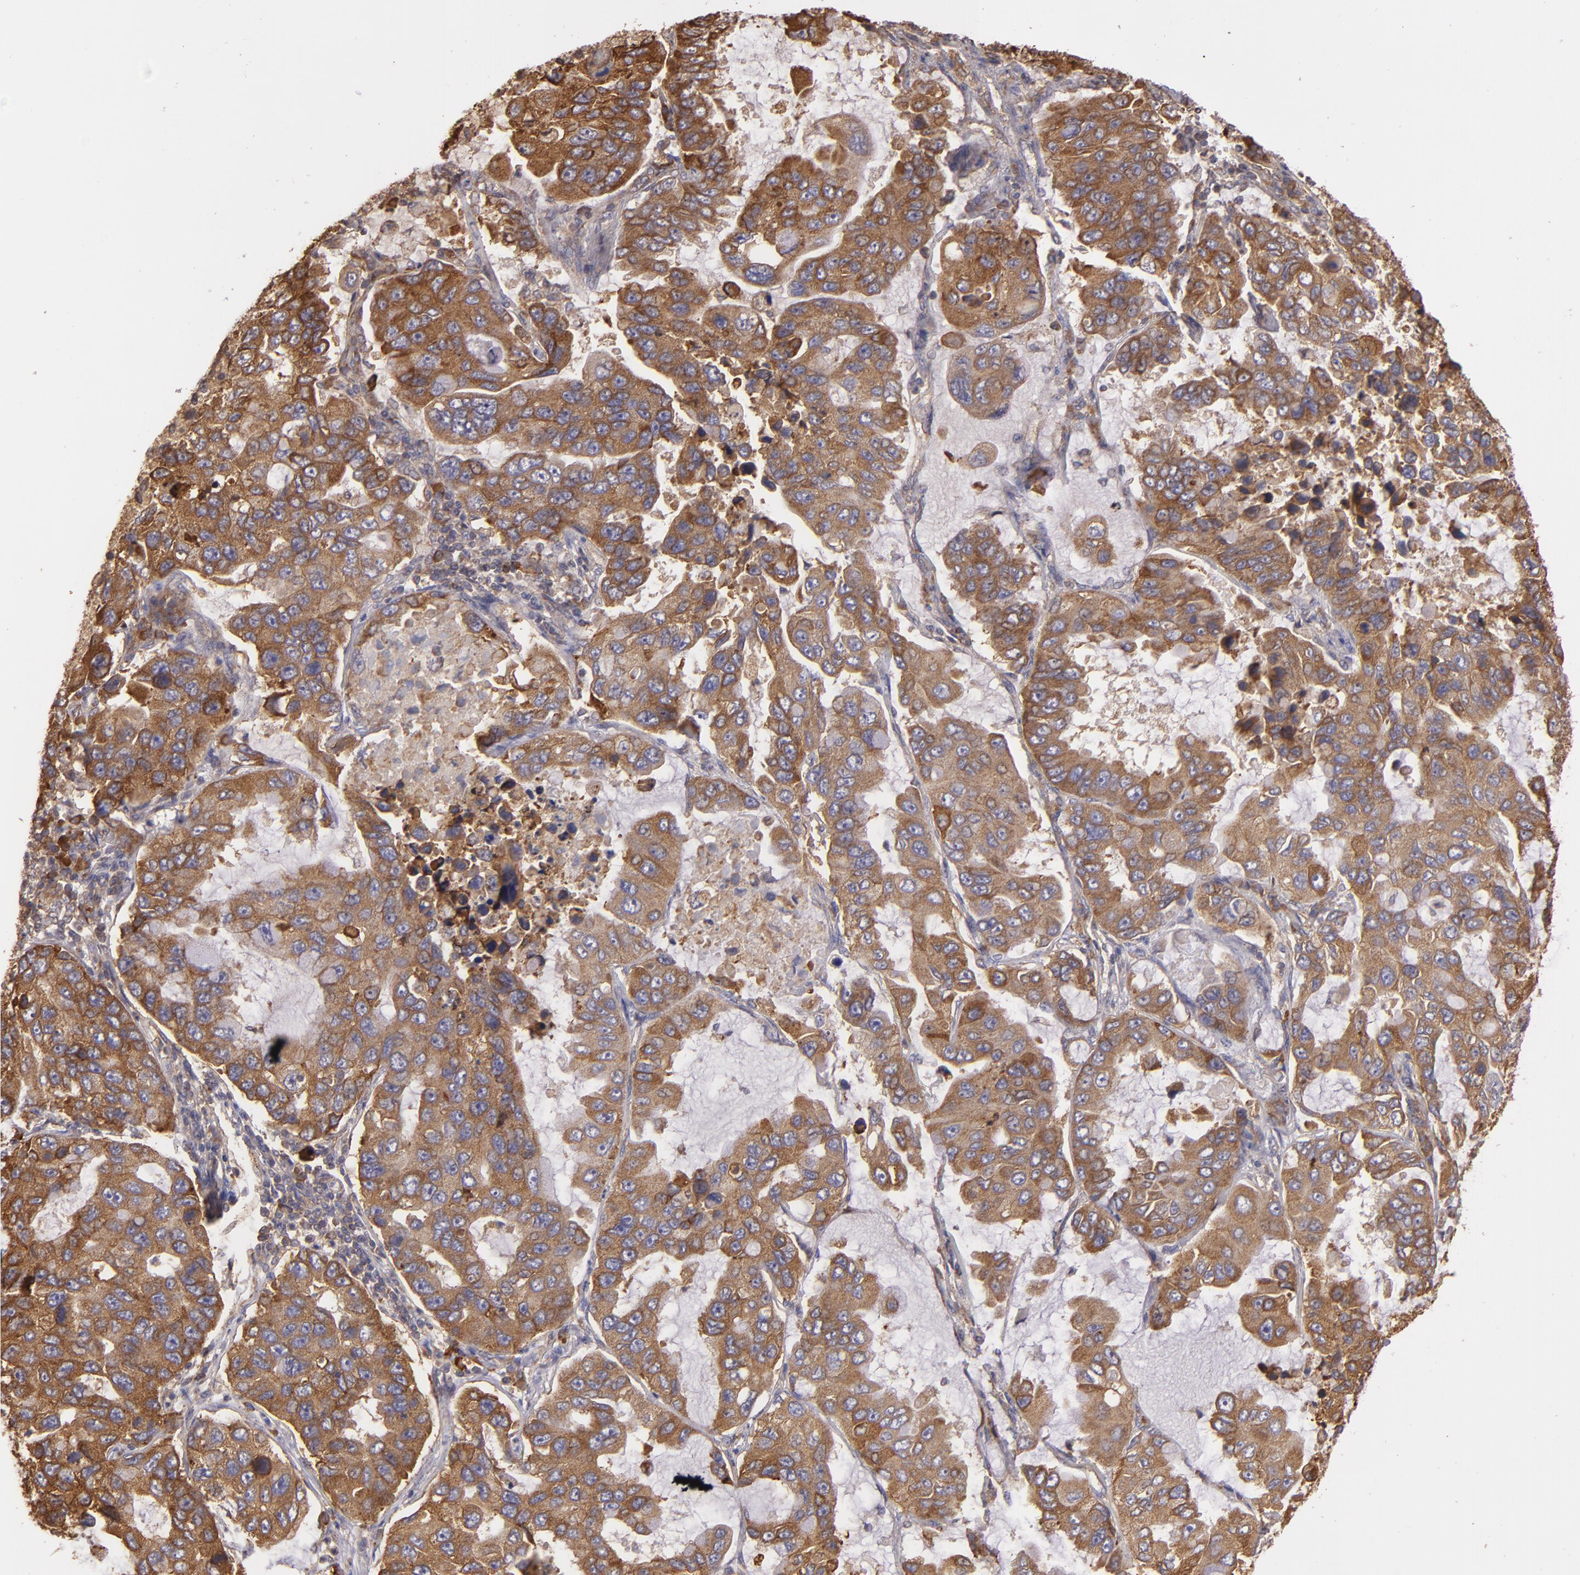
{"staining": {"intensity": "moderate", "quantity": ">75%", "location": "cytoplasmic/membranous"}, "tissue": "lung cancer", "cell_type": "Tumor cells", "image_type": "cancer", "snomed": [{"axis": "morphology", "description": "Adenocarcinoma, NOS"}, {"axis": "topography", "description": "Lung"}], "caption": "Tumor cells exhibit medium levels of moderate cytoplasmic/membranous staining in approximately >75% of cells in lung adenocarcinoma. (DAB = brown stain, brightfield microscopy at high magnification).", "gene": "ECE1", "patient": {"sex": "male", "age": 64}}